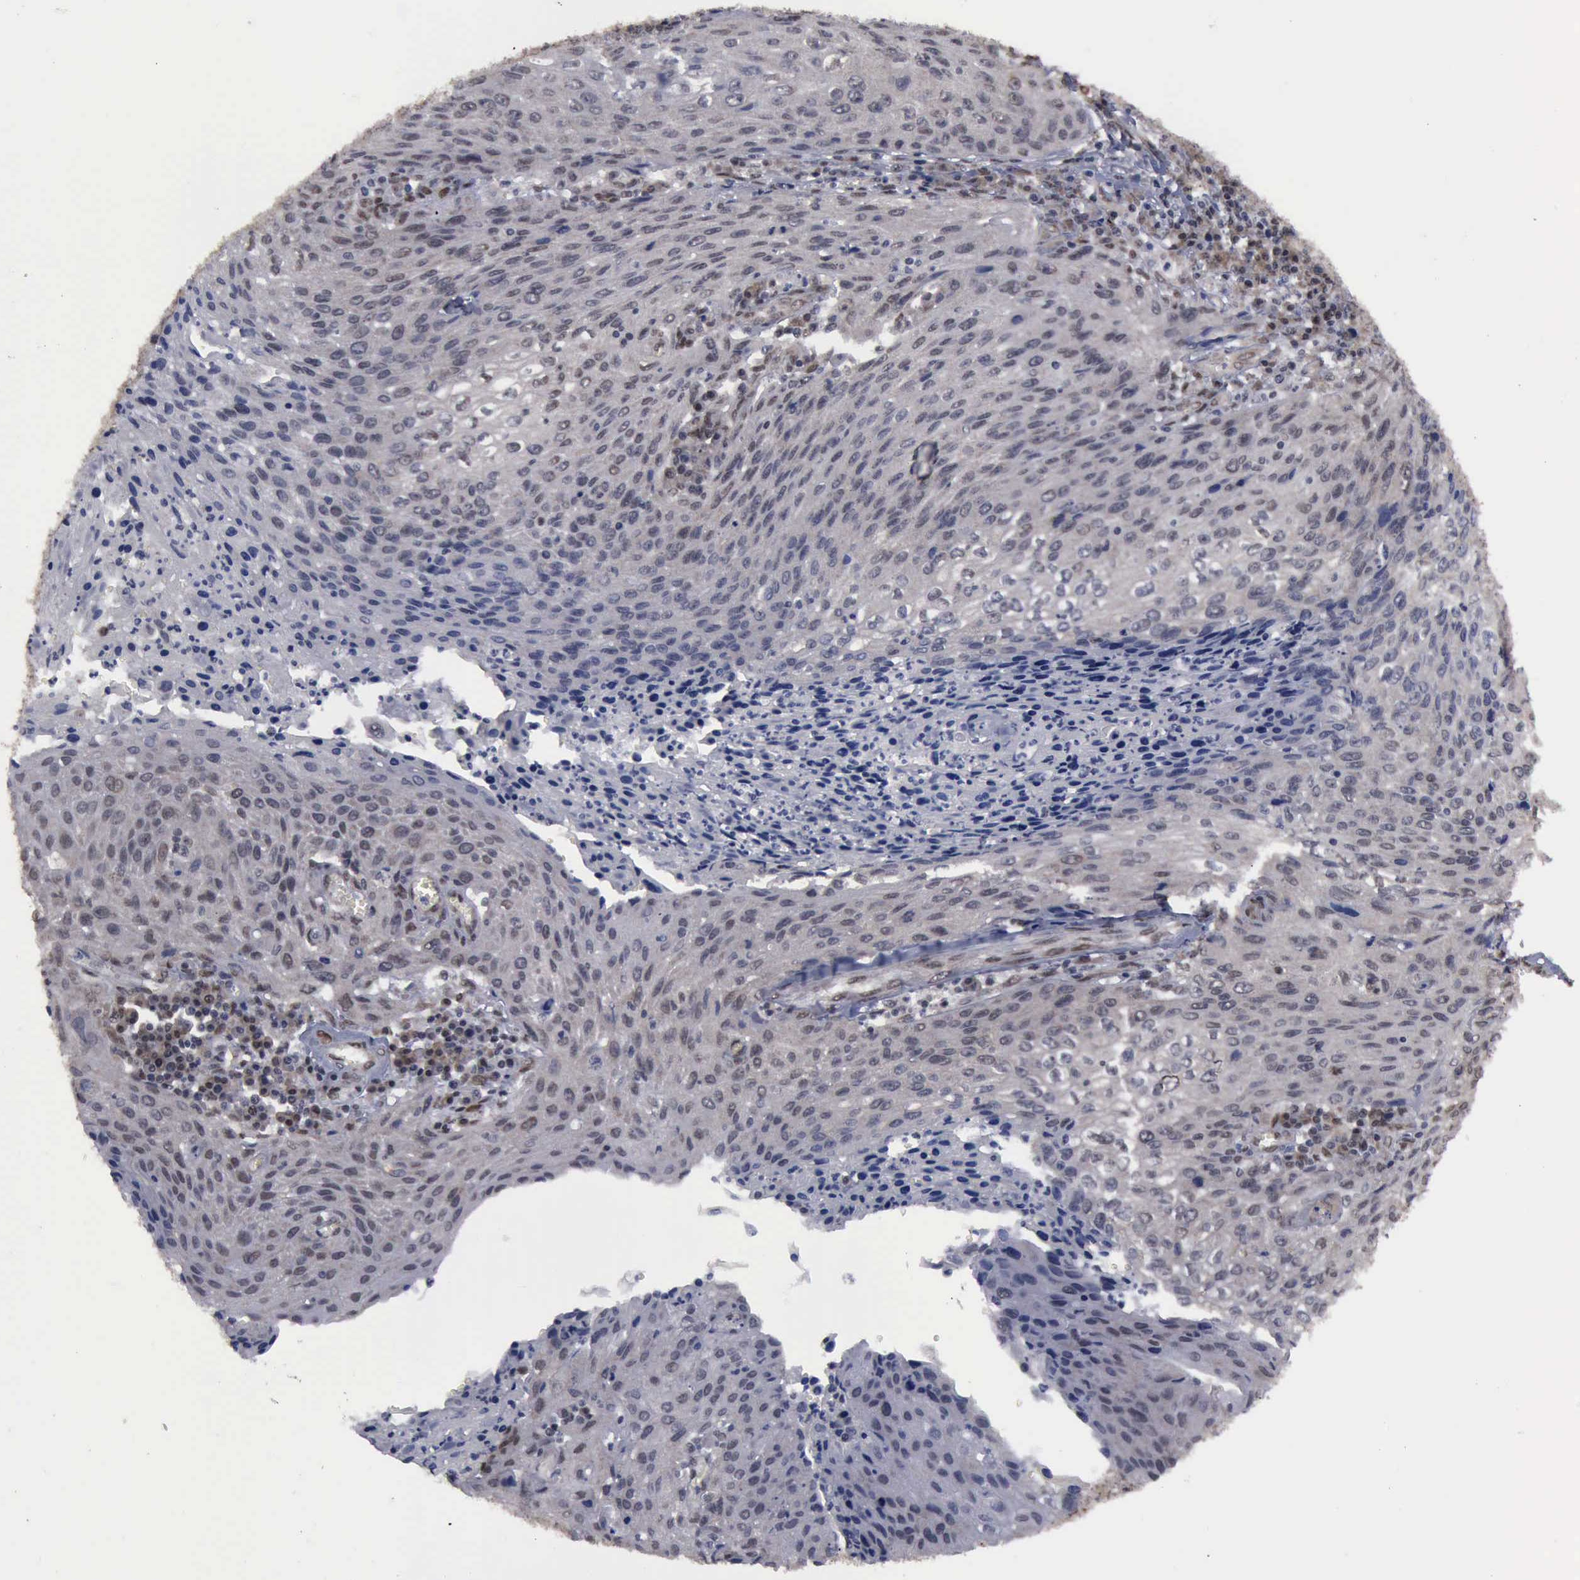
{"staining": {"intensity": "weak", "quantity": "25%-75%", "location": "nuclear"}, "tissue": "cervical cancer", "cell_type": "Tumor cells", "image_type": "cancer", "snomed": [{"axis": "morphology", "description": "Squamous cell carcinoma, NOS"}, {"axis": "topography", "description": "Cervix"}], "caption": "Immunohistochemical staining of human cervical cancer (squamous cell carcinoma) reveals low levels of weak nuclear protein expression in approximately 25%-75% of tumor cells.", "gene": "RTCB", "patient": {"sex": "female", "age": 32}}